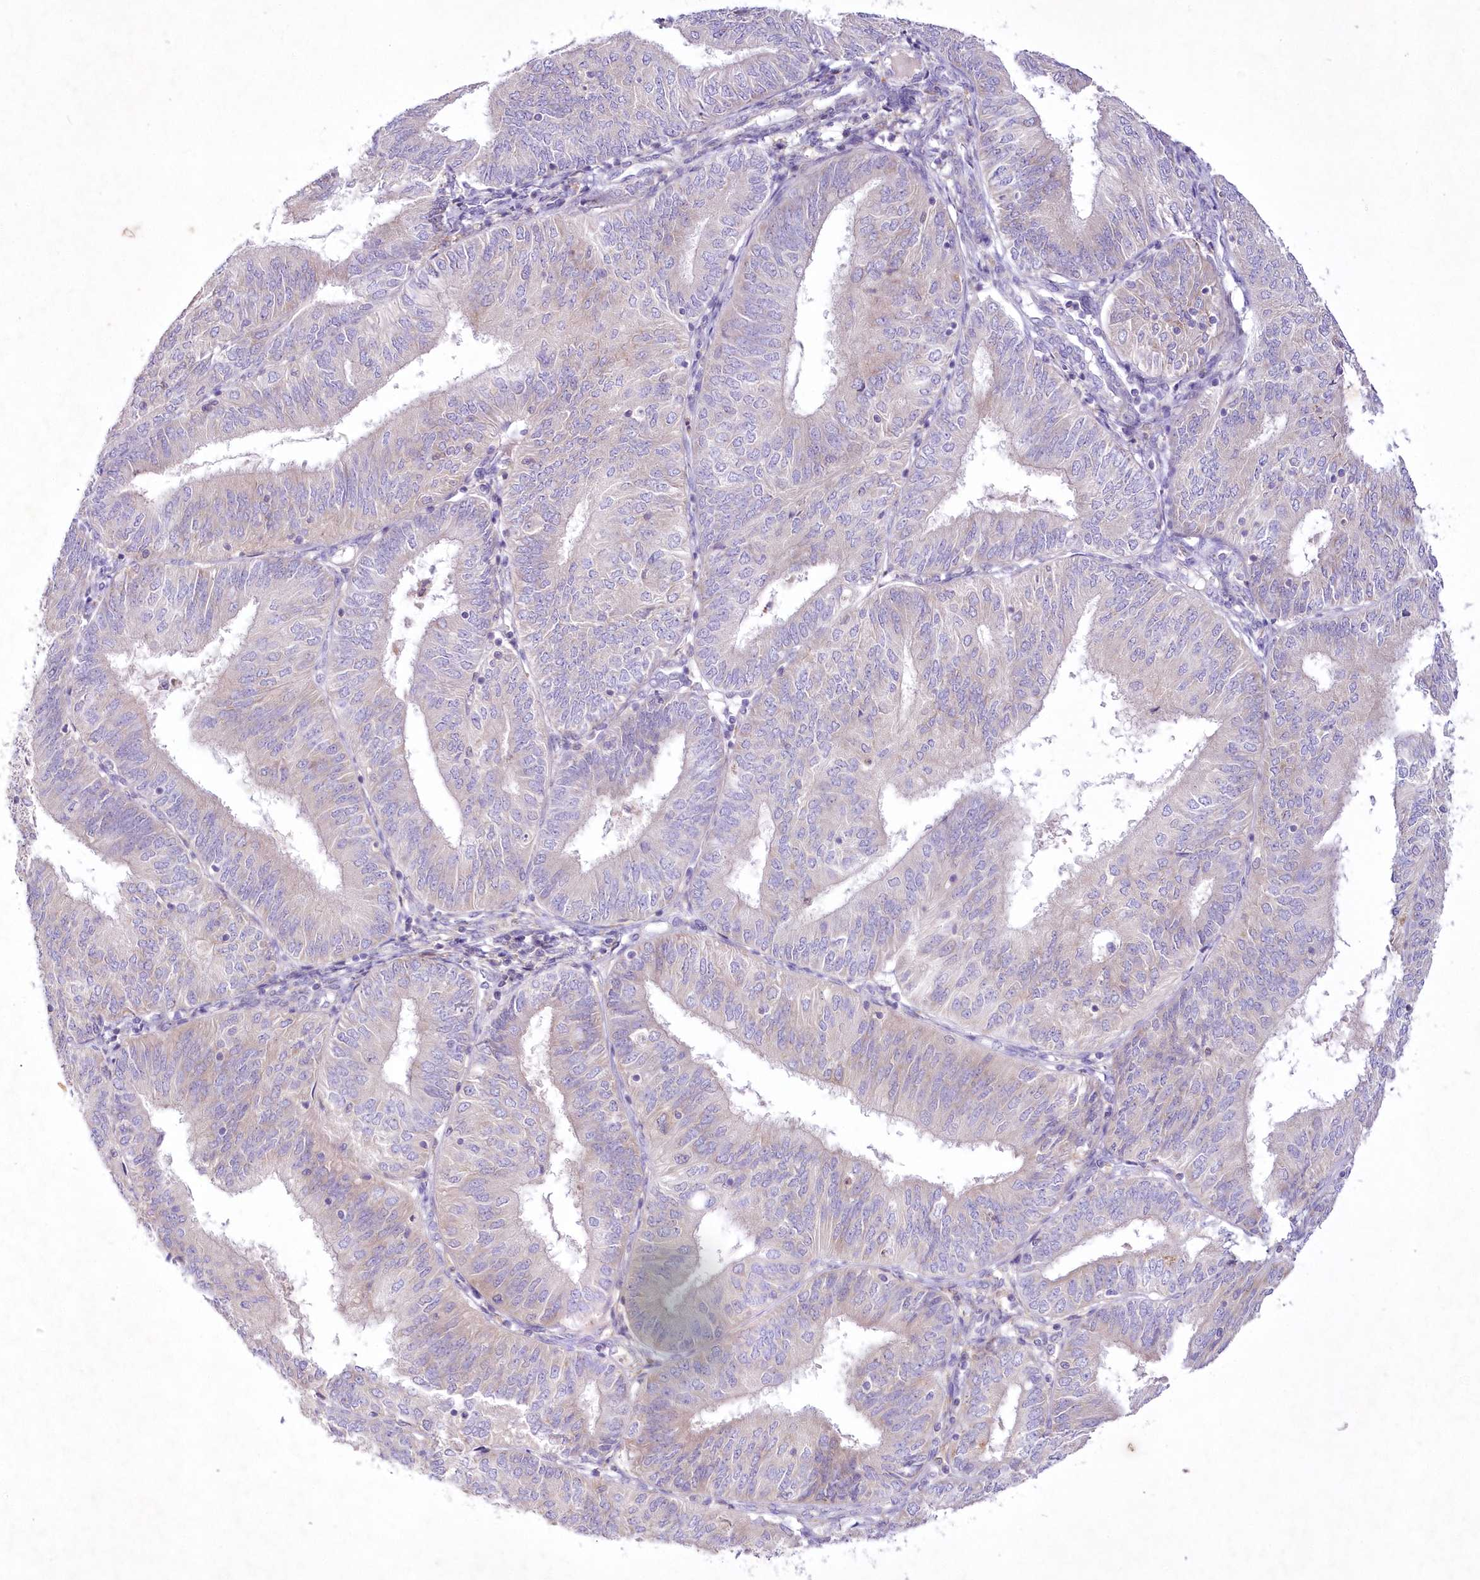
{"staining": {"intensity": "moderate", "quantity": "<25%", "location": "cytoplasmic/membranous"}, "tissue": "endometrial cancer", "cell_type": "Tumor cells", "image_type": "cancer", "snomed": [{"axis": "morphology", "description": "Adenocarcinoma, NOS"}, {"axis": "topography", "description": "Endometrium"}], "caption": "Immunohistochemical staining of human endometrial cancer (adenocarcinoma) exhibits low levels of moderate cytoplasmic/membranous positivity in about <25% of tumor cells.", "gene": "ARFGEF3", "patient": {"sex": "female", "age": 58}}